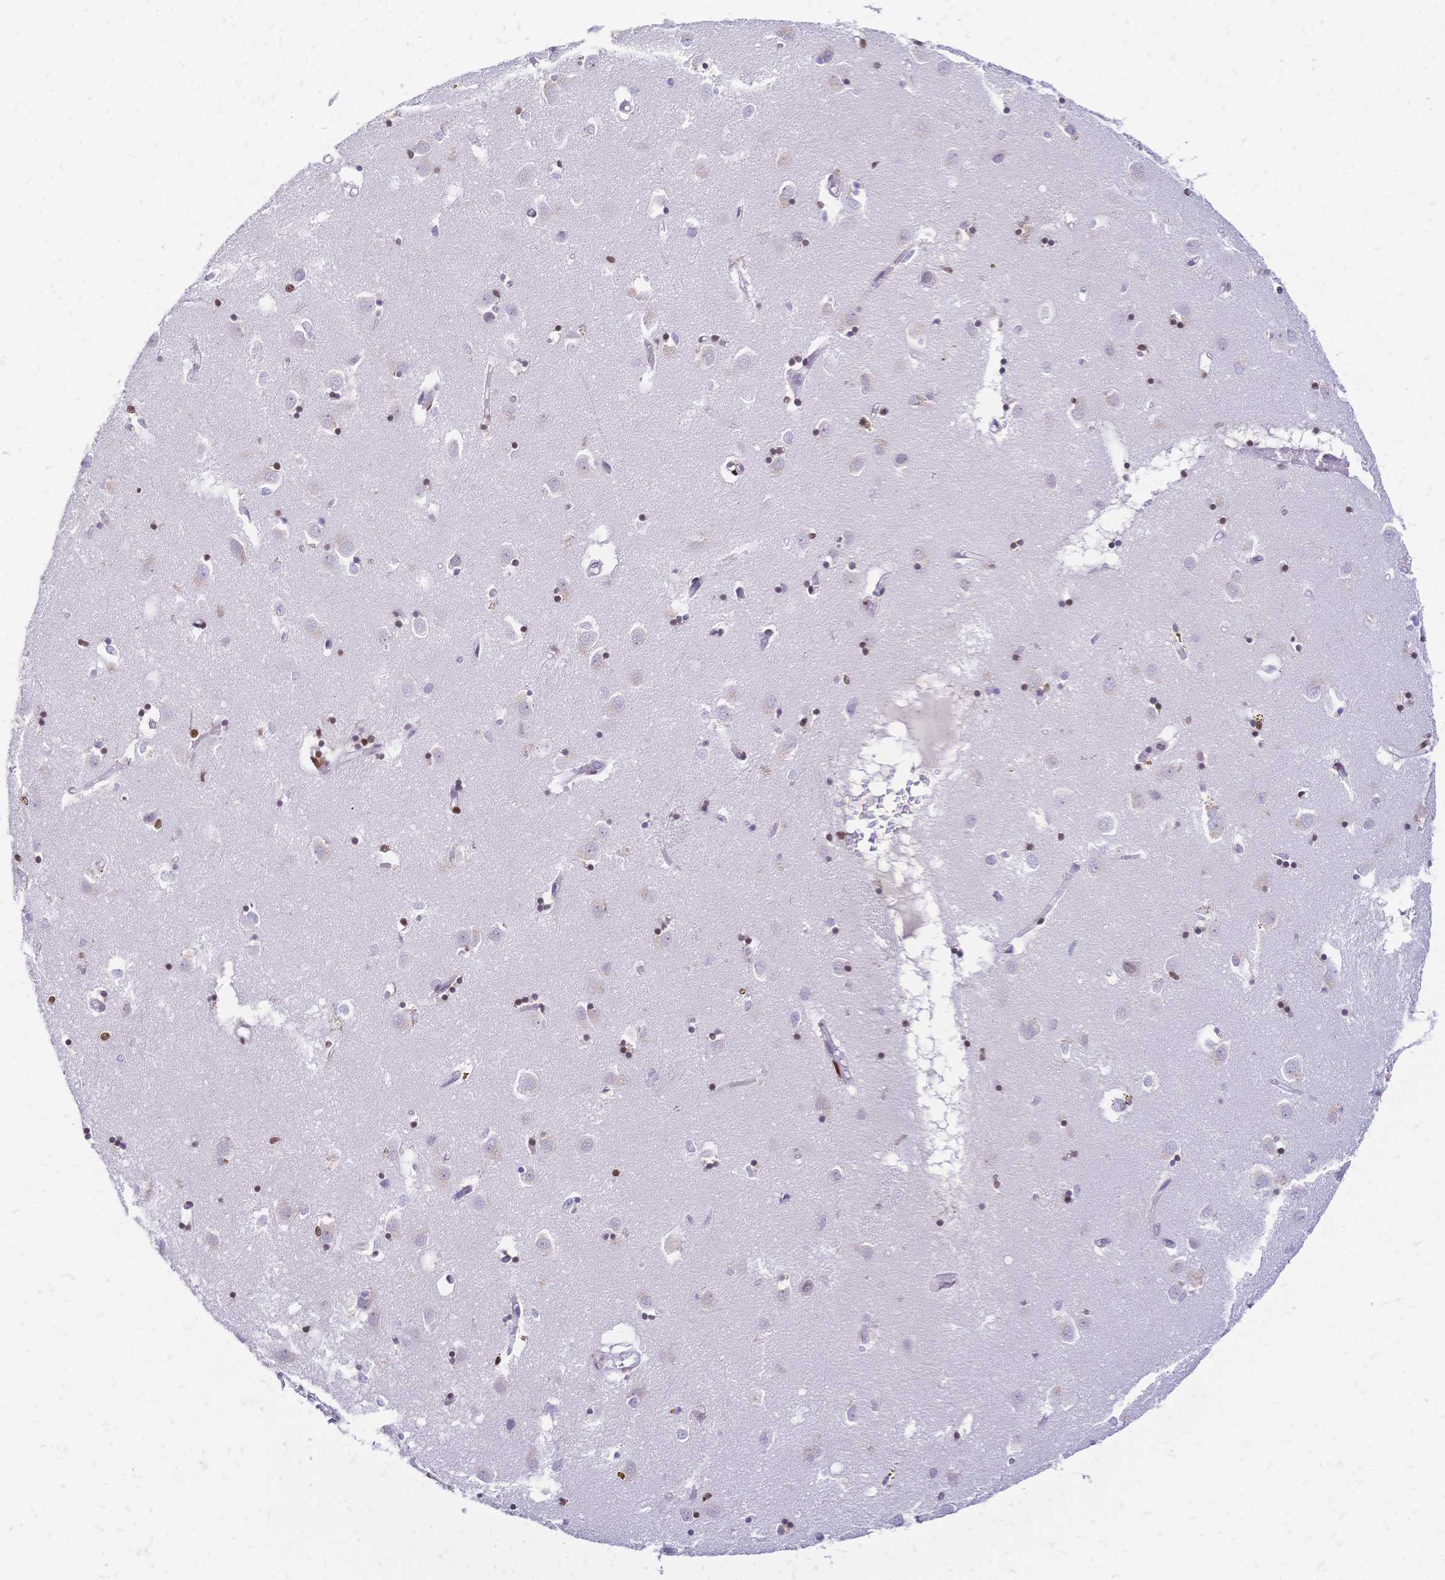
{"staining": {"intensity": "moderate", "quantity": "25%-75%", "location": "nuclear"}, "tissue": "caudate", "cell_type": "Glial cells", "image_type": "normal", "snomed": [{"axis": "morphology", "description": "Normal tissue, NOS"}, {"axis": "topography", "description": "Lateral ventricle wall"}], "caption": "Normal caudate demonstrates moderate nuclear positivity in approximately 25%-75% of glial cells.", "gene": "NFIC", "patient": {"sex": "male", "age": 70}}